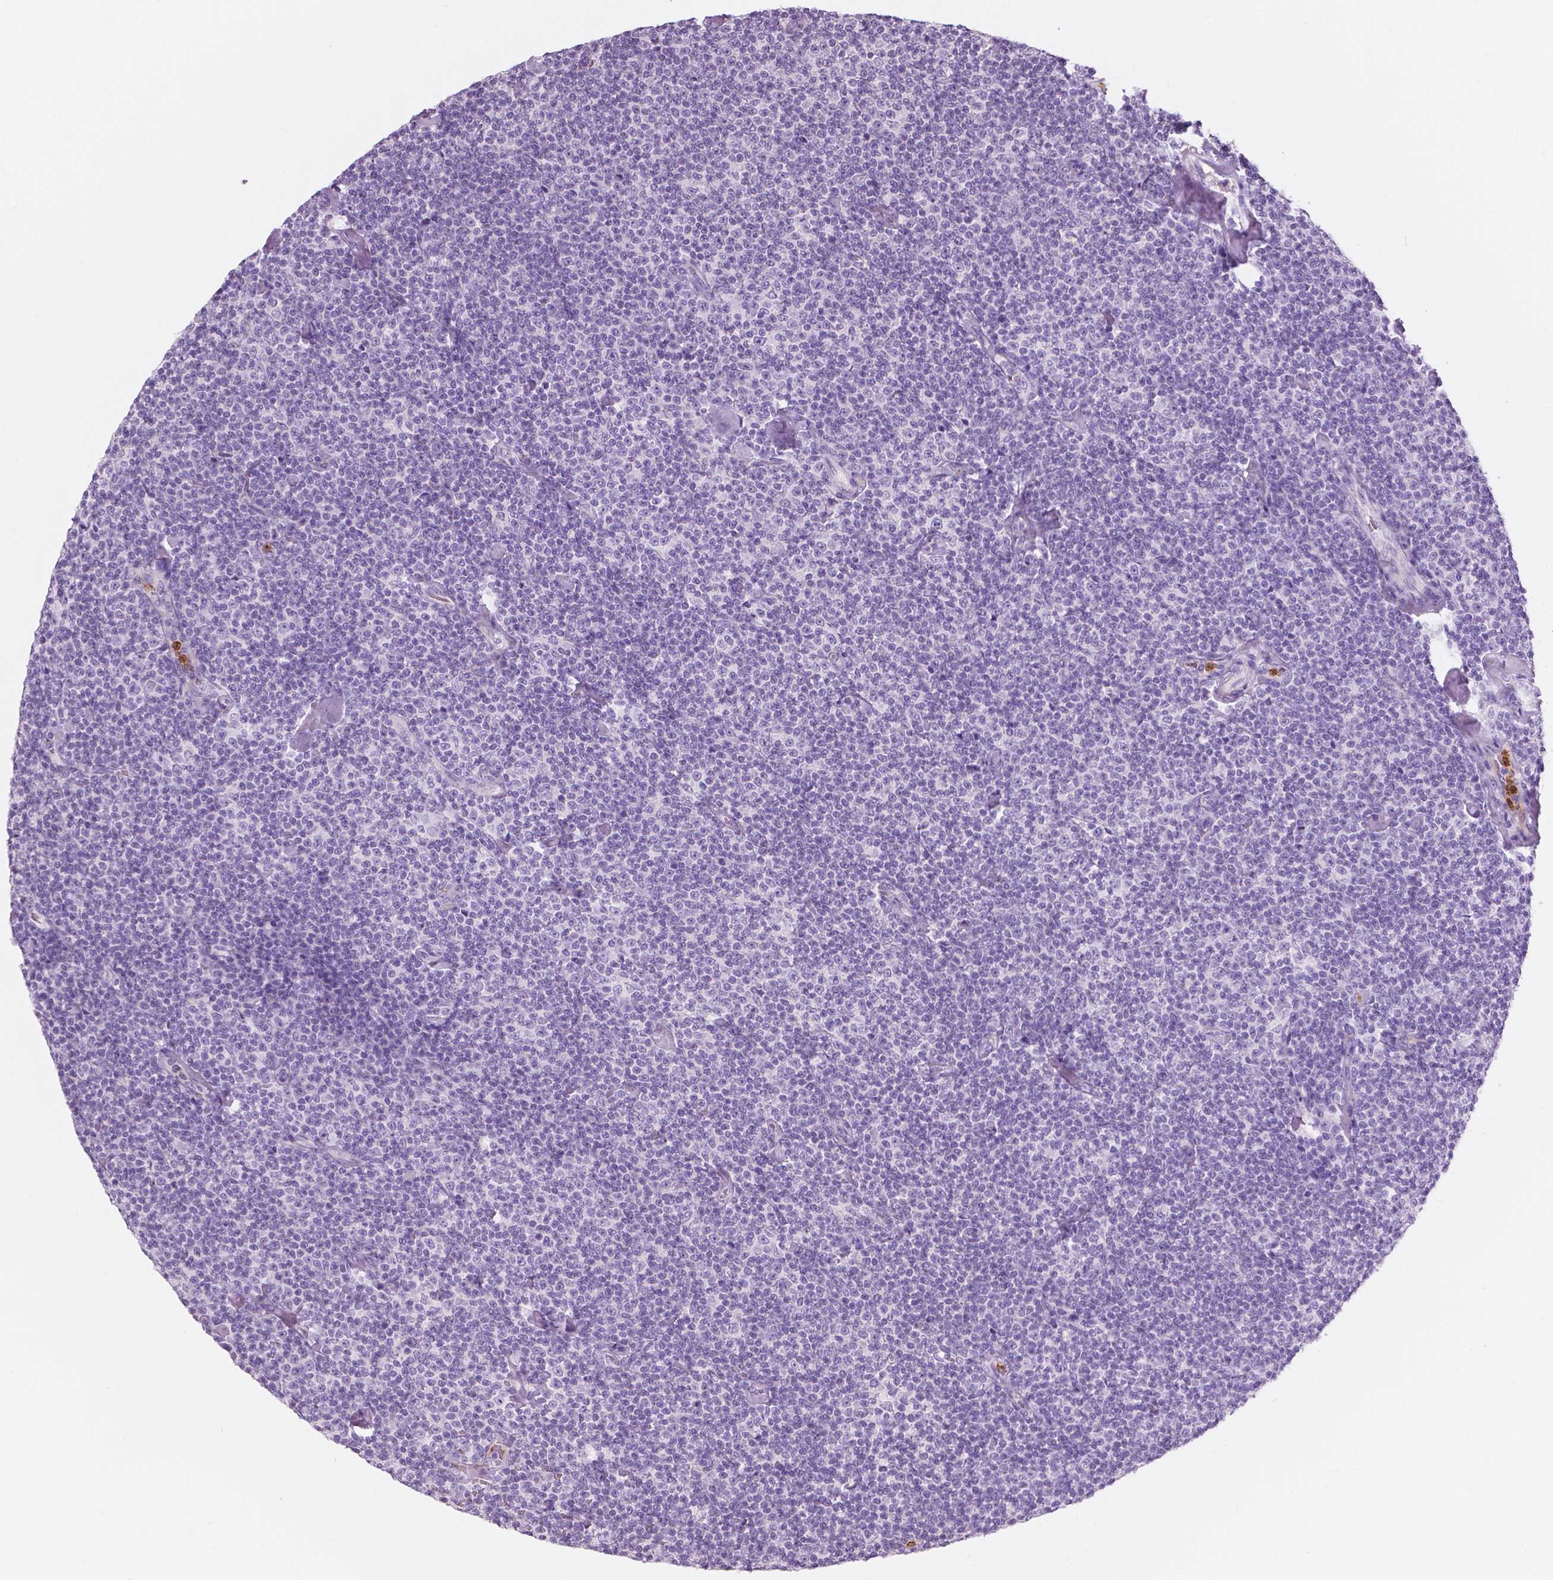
{"staining": {"intensity": "negative", "quantity": "none", "location": "none"}, "tissue": "lymphoma", "cell_type": "Tumor cells", "image_type": "cancer", "snomed": [{"axis": "morphology", "description": "Malignant lymphoma, non-Hodgkin's type, Low grade"}, {"axis": "topography", "description": "Lymph node"}], "caption": "This is an immunohistochemistry (IHC) micrograph of lymphoma. There is no positivity in tumor cells.", "gene": "CXCR2", "patient": {"sex": "male", "age": 81}}